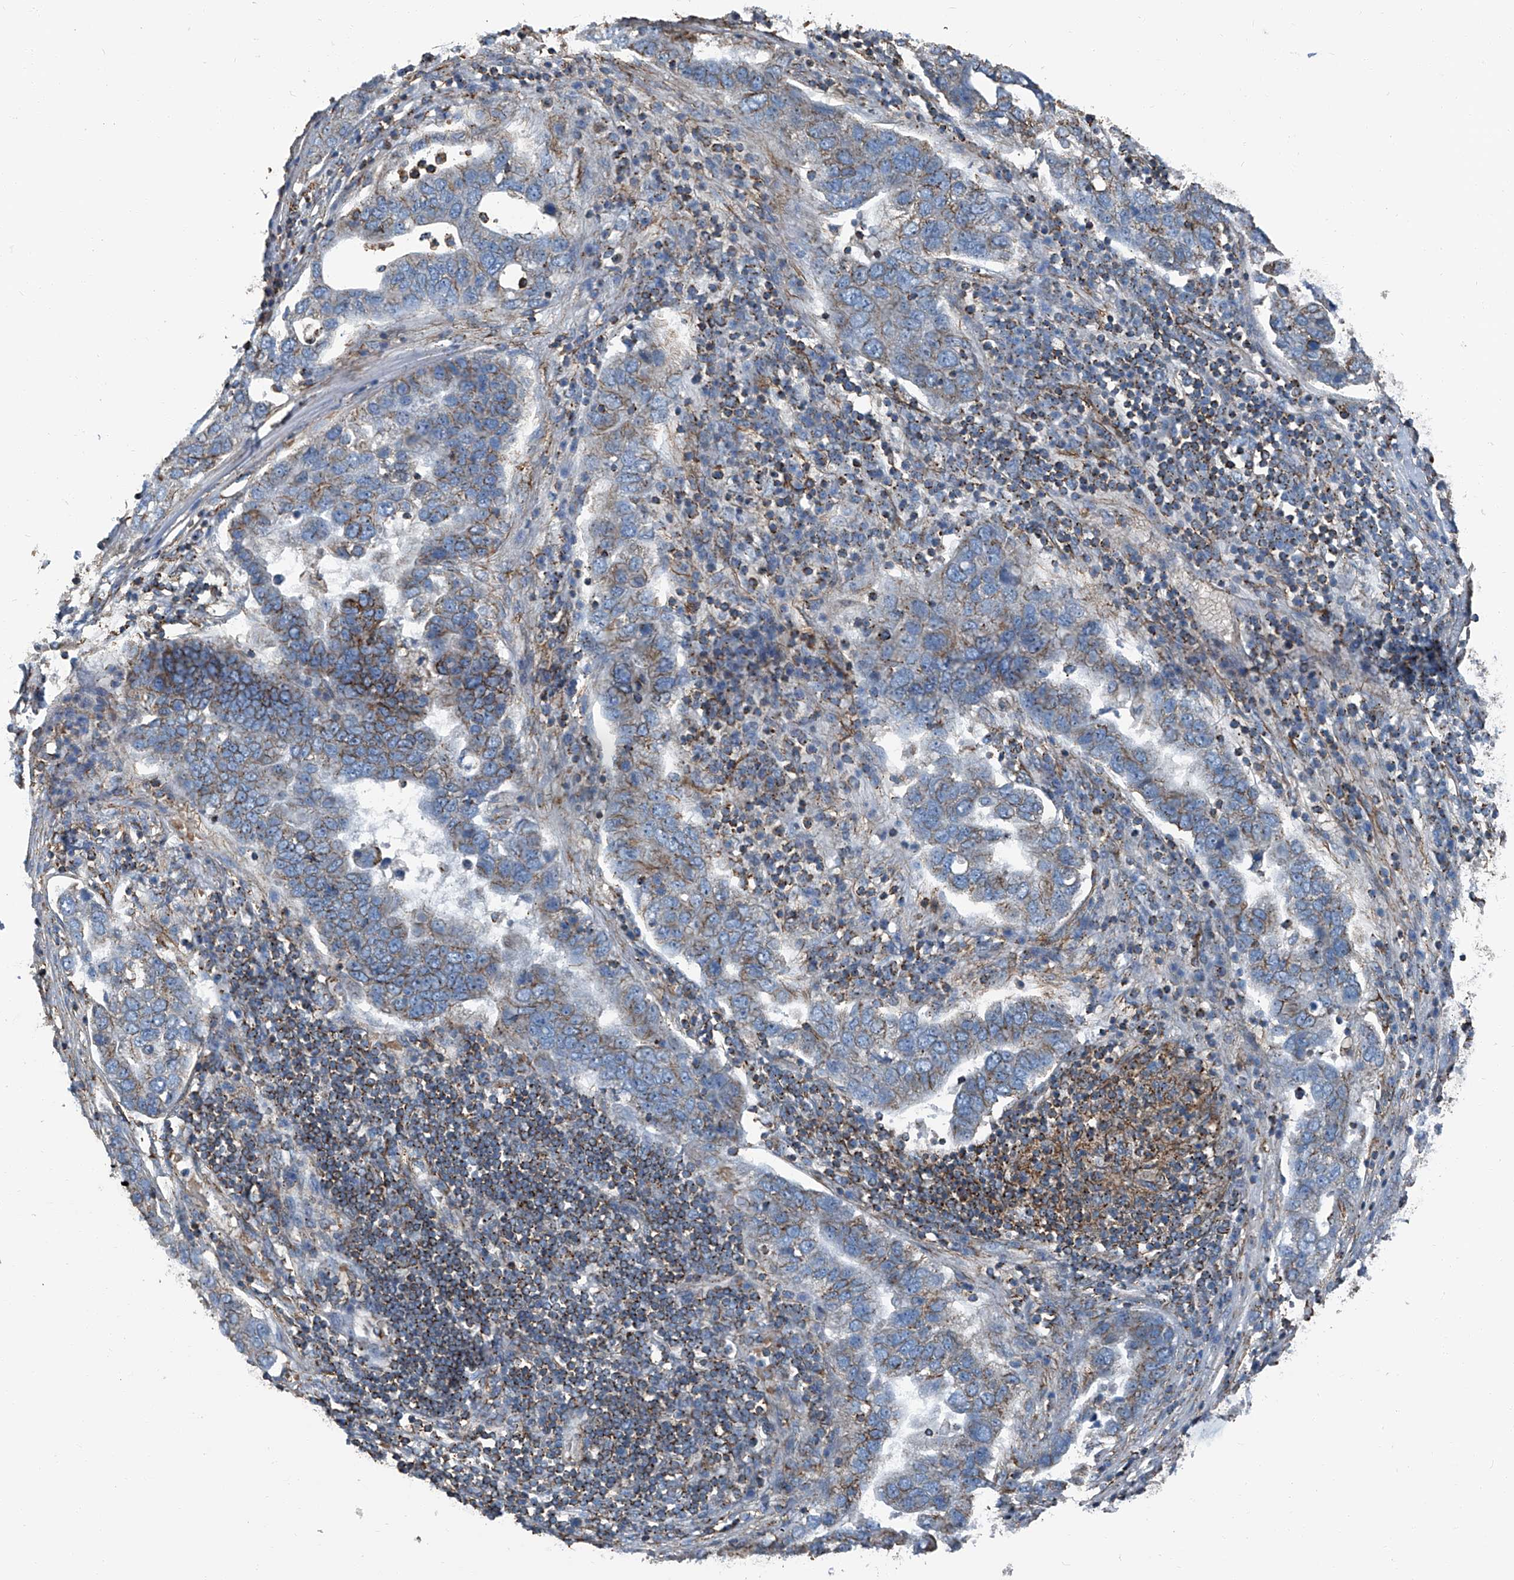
{"staining": {"intensity": "weak", "quantity": ">75%", "location": "cytoplasmic/membranous"}, "tissue": "pancreatic cancer", "cell_type": "Tumor cells", "image_type": "cancer", "snomed": [{"axis": "morphology", "description": "Adenocarcinoma, NOS"}, {"axis": "topography", "description": "Pancreas"}], "caption": "A low amount of weak cytoplasmic/membranous positivity is present in about >75% of tumor cells in pancreatic cancer tissue. The protein is stained brown, and the nuclei are stained in blue (DAB (3,3'-diaminobenzidine) IHC with brightfield microscopy, high magnification).", "gene": "SEPTIN7", "patient": {"sex": "female", "age": 61}}